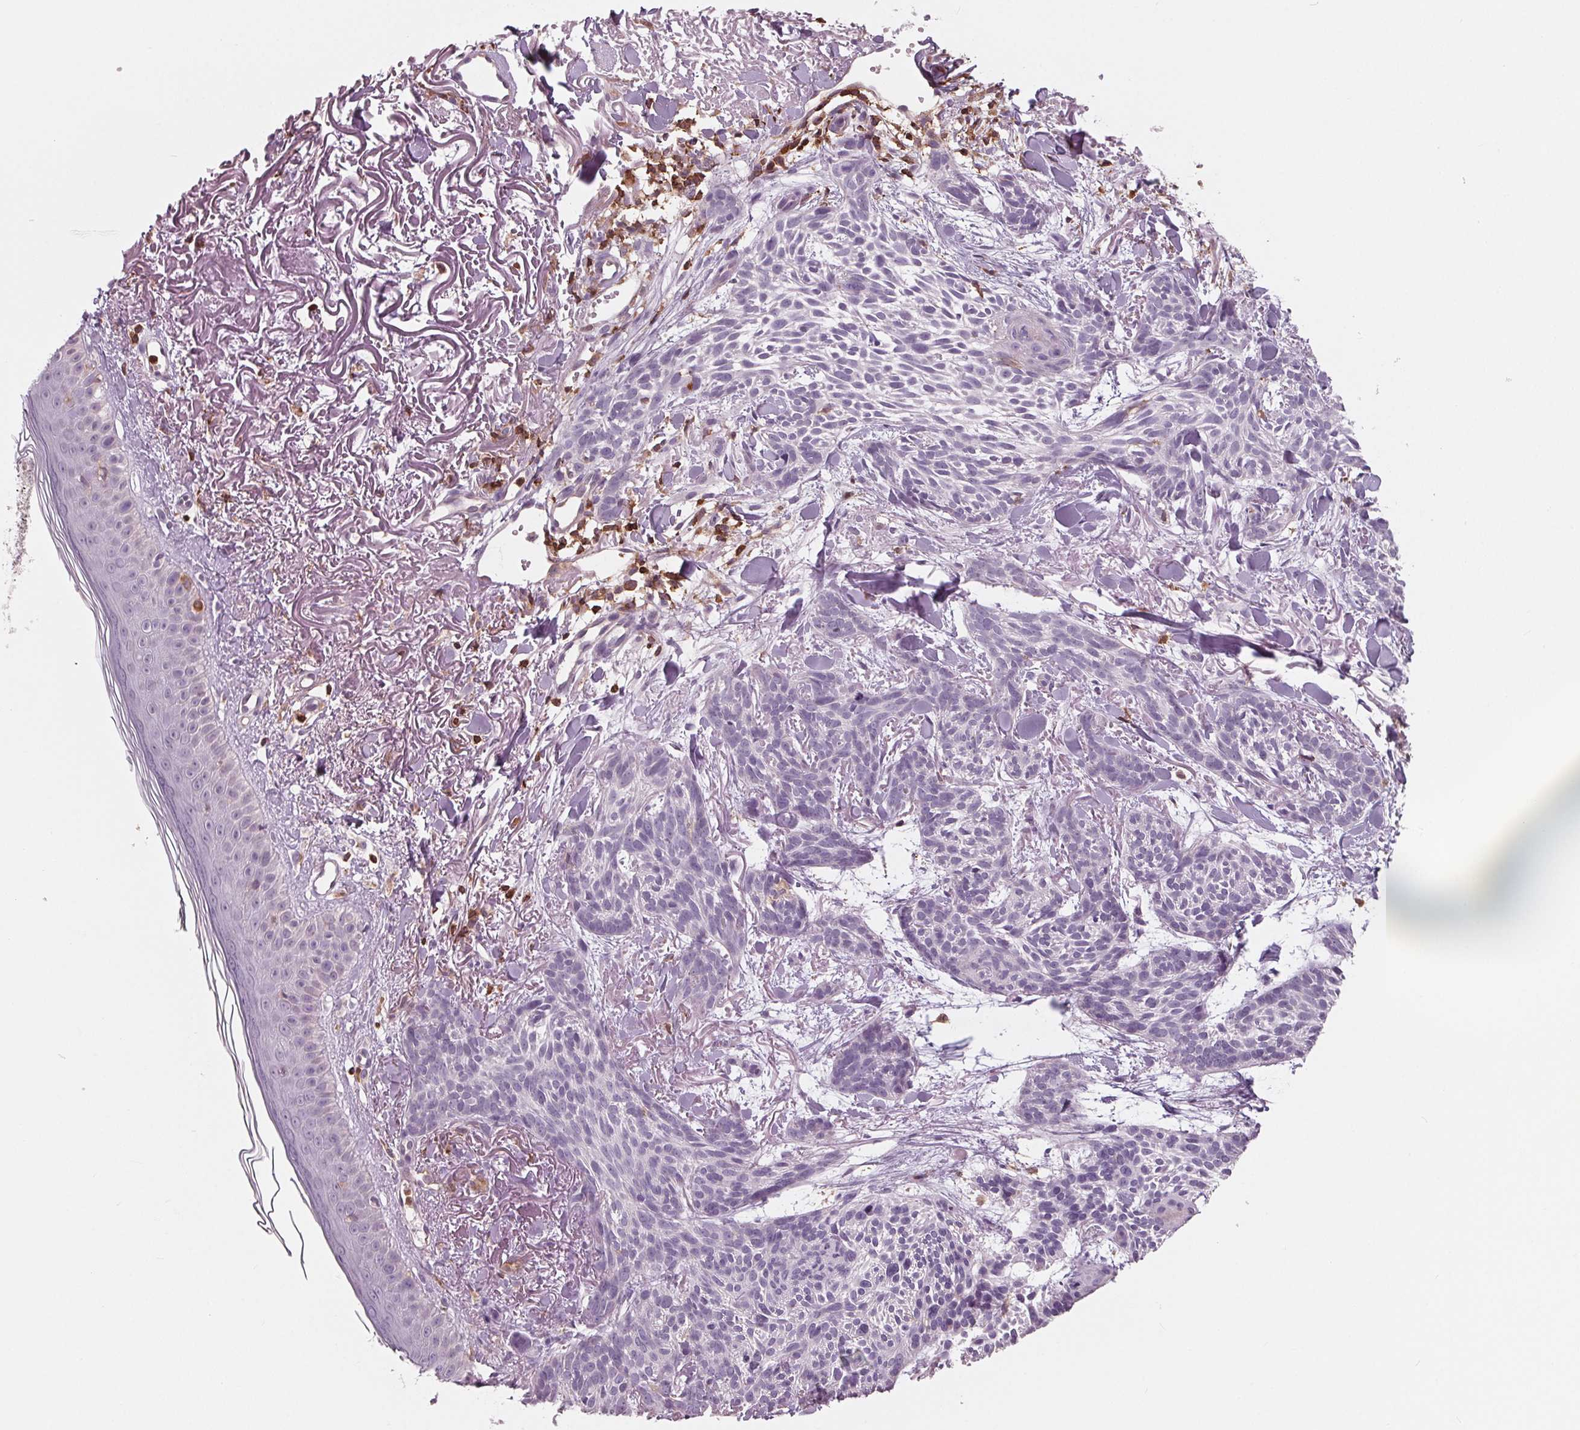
{"staining": {"intensity": "negative", "quantity": "none", "location": "none"}, "tissue": "skin cancer", "cell_type": "Tumor cells", "image_type": "cancer", "snomed": [{"axis": "morphology", "description": "Basal cell carcinoma"}, {"axis": "topography", "description": "Skin"}], "caption": "Histopathology image shows no protein staining in tumor cells of skin cancer (basal cell carcinoma) tissue.", "gene": "ARHGAP25", "patient": {"sex": "female", "age": 78}}